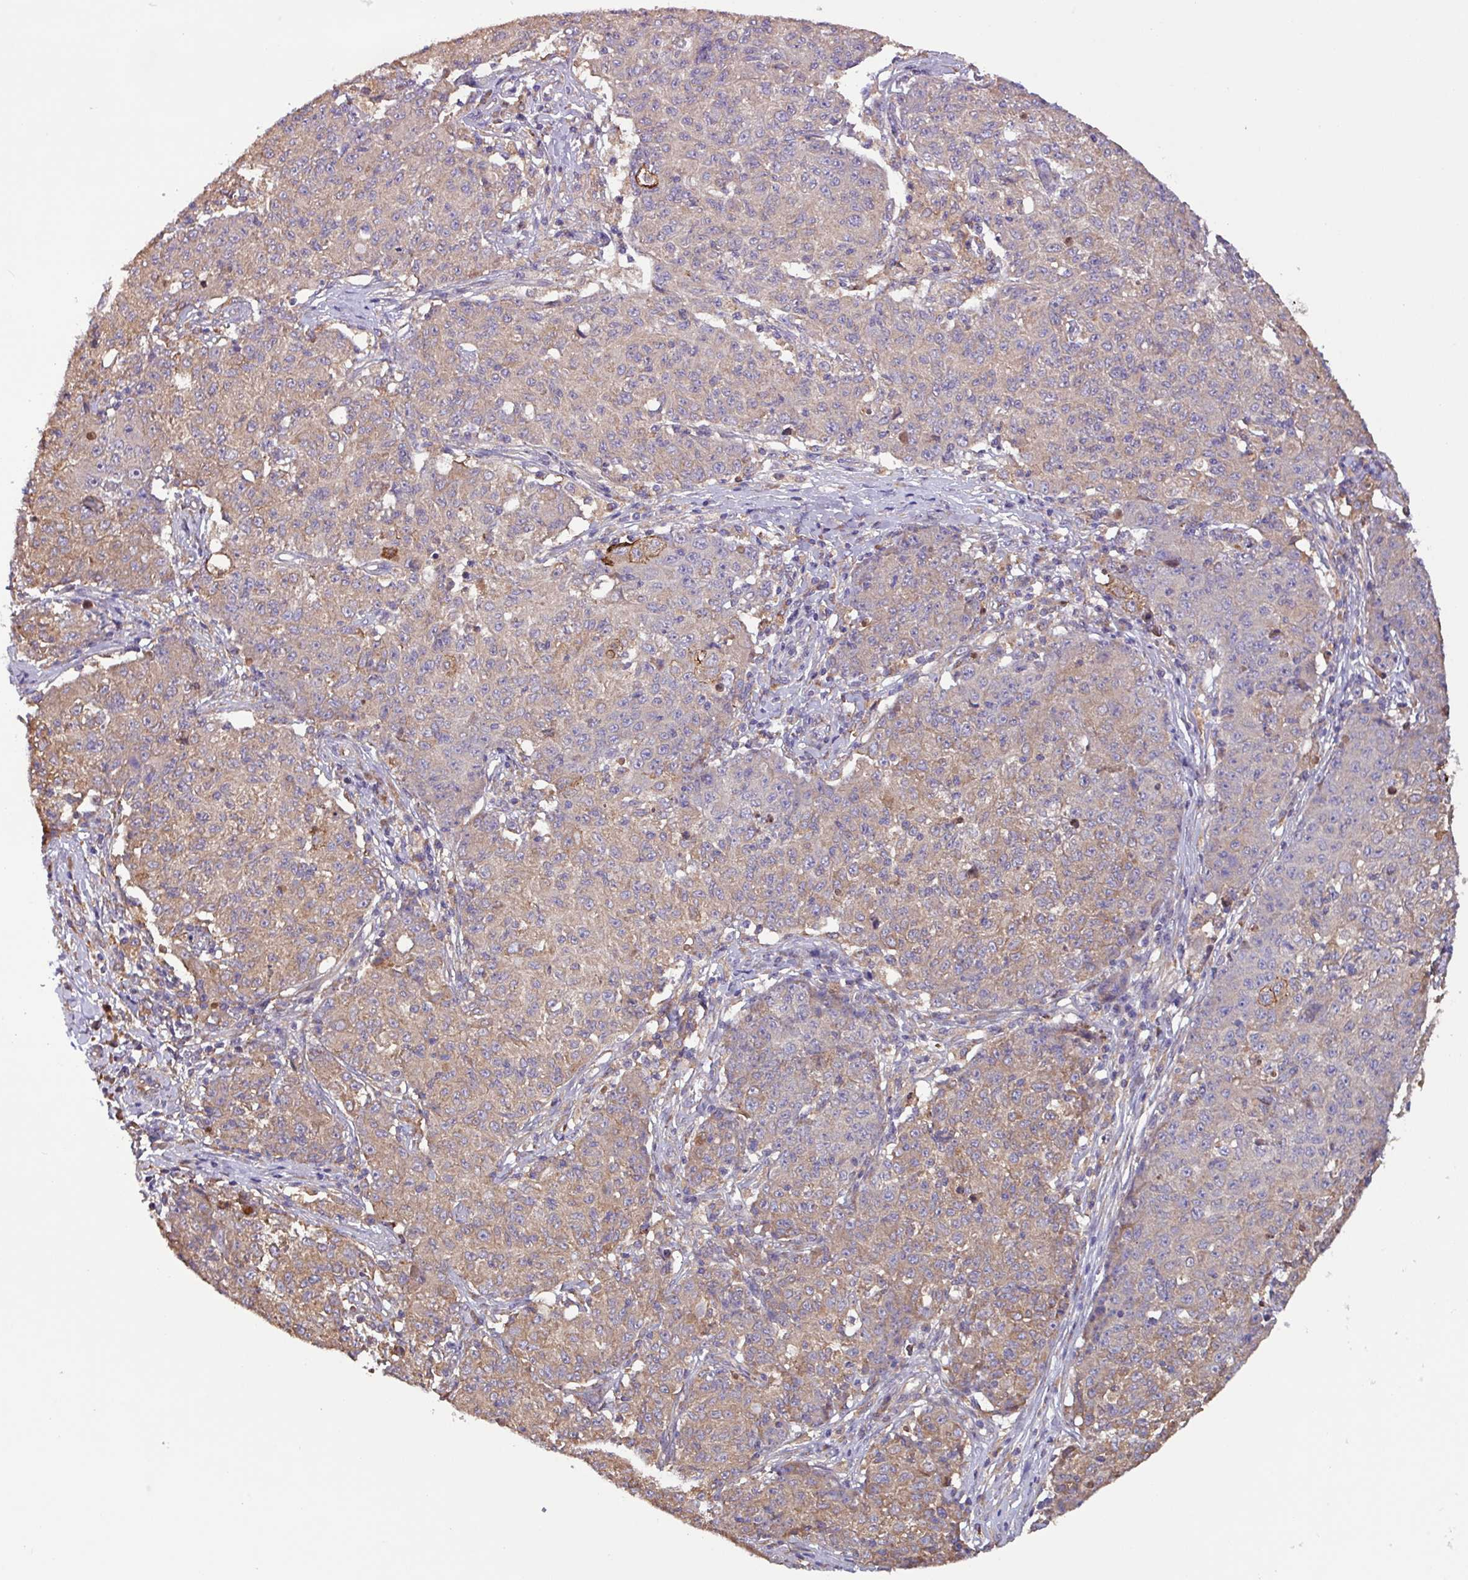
{"staining": {"intensity": "weak", "quantity": "25%-75%", "location": "cytoplasmic/membranous"}, "tissue": "ovarian cancer", "cell_type": "Tumor cells", "image_type": "cancer", "snomed": [{"axis": "morphology", "description": "Carcinoma, endometroid"}, {"axis": "topography", "description": "Ovary"}], "caption": "Immunohistochemical staining of human ovarian endometroid carcinoma displays low levels of weak cytoplasmic/membranous protein staining in approximately 25%-75% of tumor cells. (Stains: DAB (3,3'-diaminobenzidine) in brown, nuclei in blue, Microscopy: brightfield microscopy at high magnification).", "gene": "PTPRQ", "patient": {"sex": "female", "age": 42}}